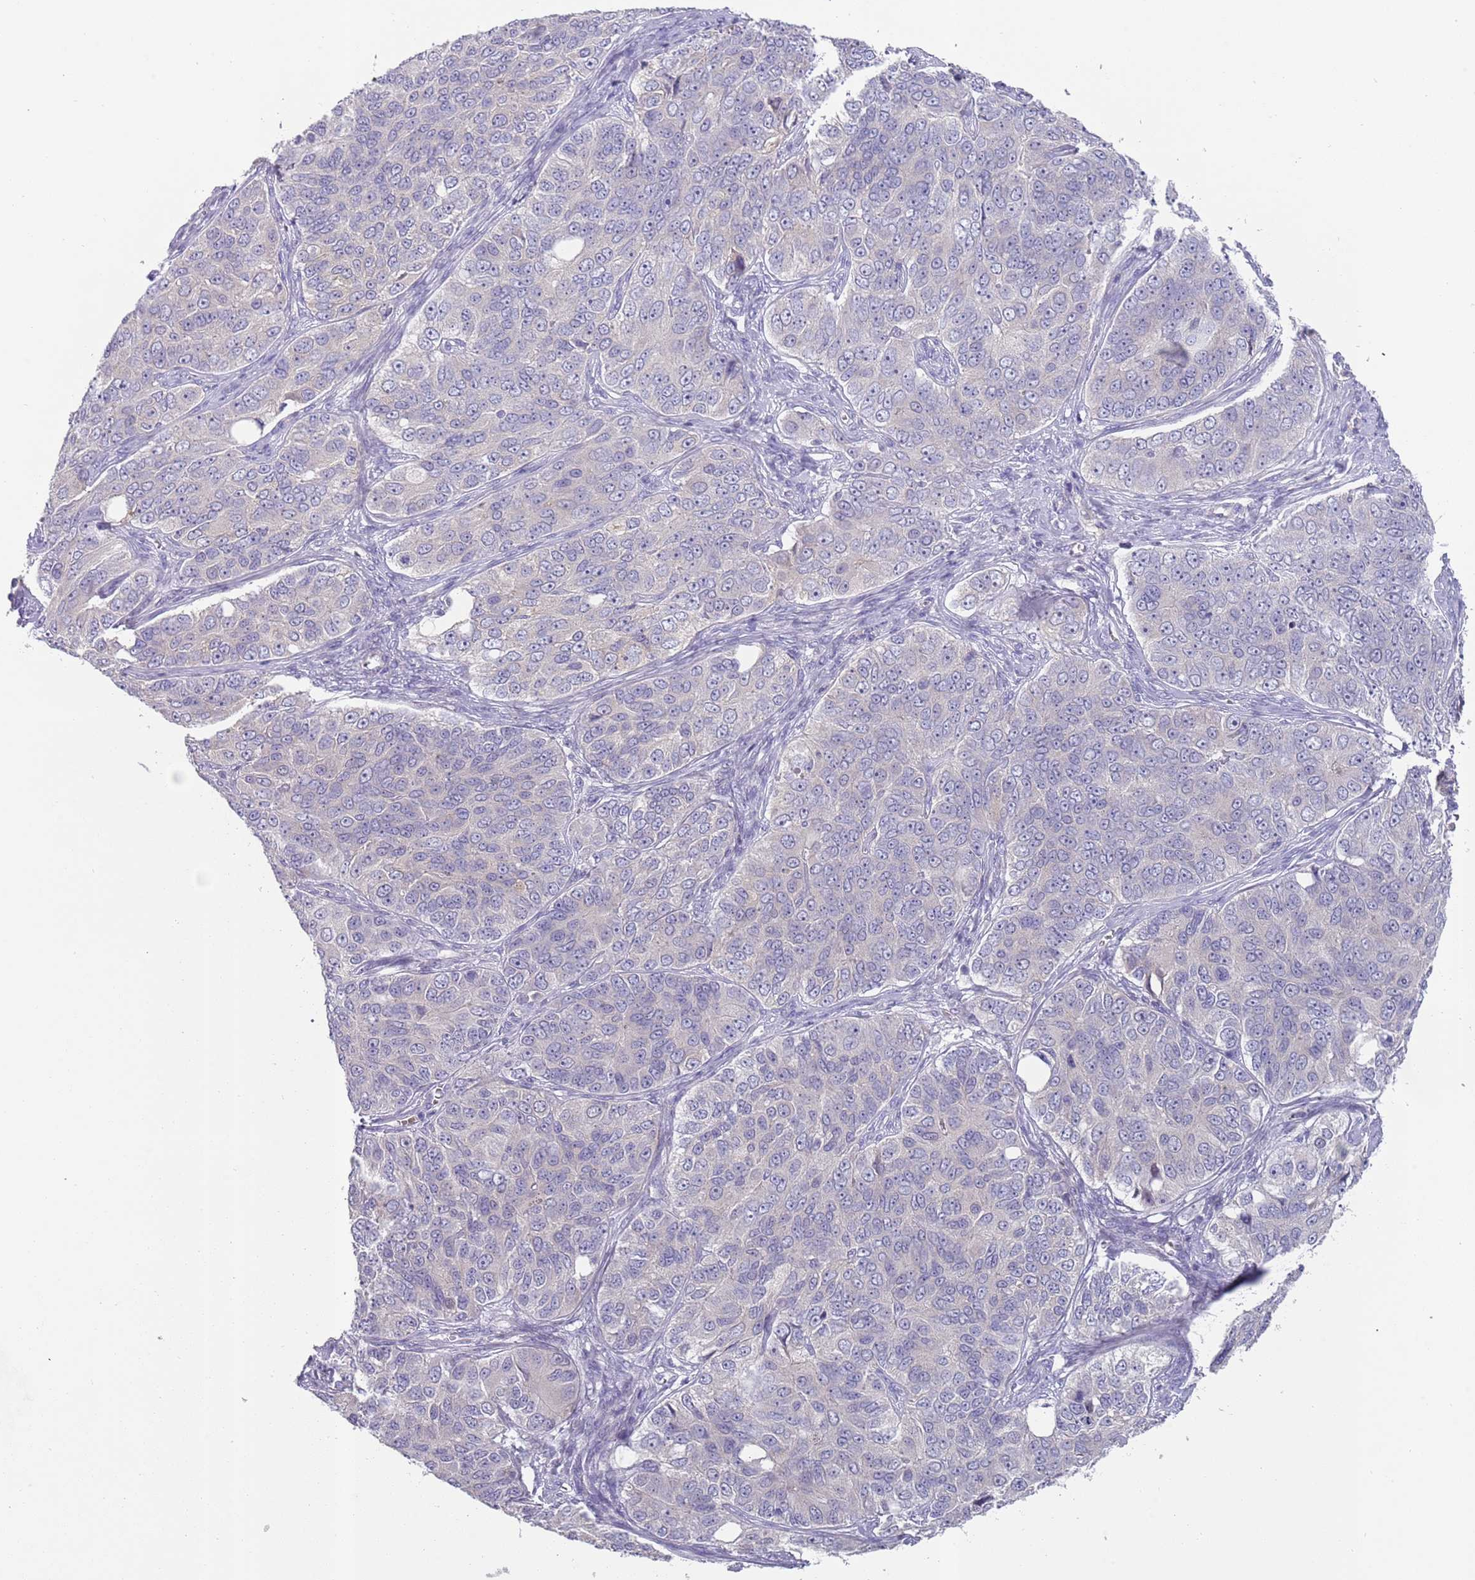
{"staining": {"intensity": "negative", "quantity": "none", "location": "none"}, "tissue": "ovarian cancer", "cell_type": "Tumor cells", "image_type": "cancer", "snomed": [{"axis": "morphology", "description": "Carcinoma, endometroid"}, {"axis": "topography", "description": "Ovary"}], "caption": "A high-resolution micrograph shows IHC staining of endometroid carcinoma (ovarian), which reveals no significant staining in tumor cells.", "gene": "PRAC1", "patient": {"sex": "female", "age": 51}}